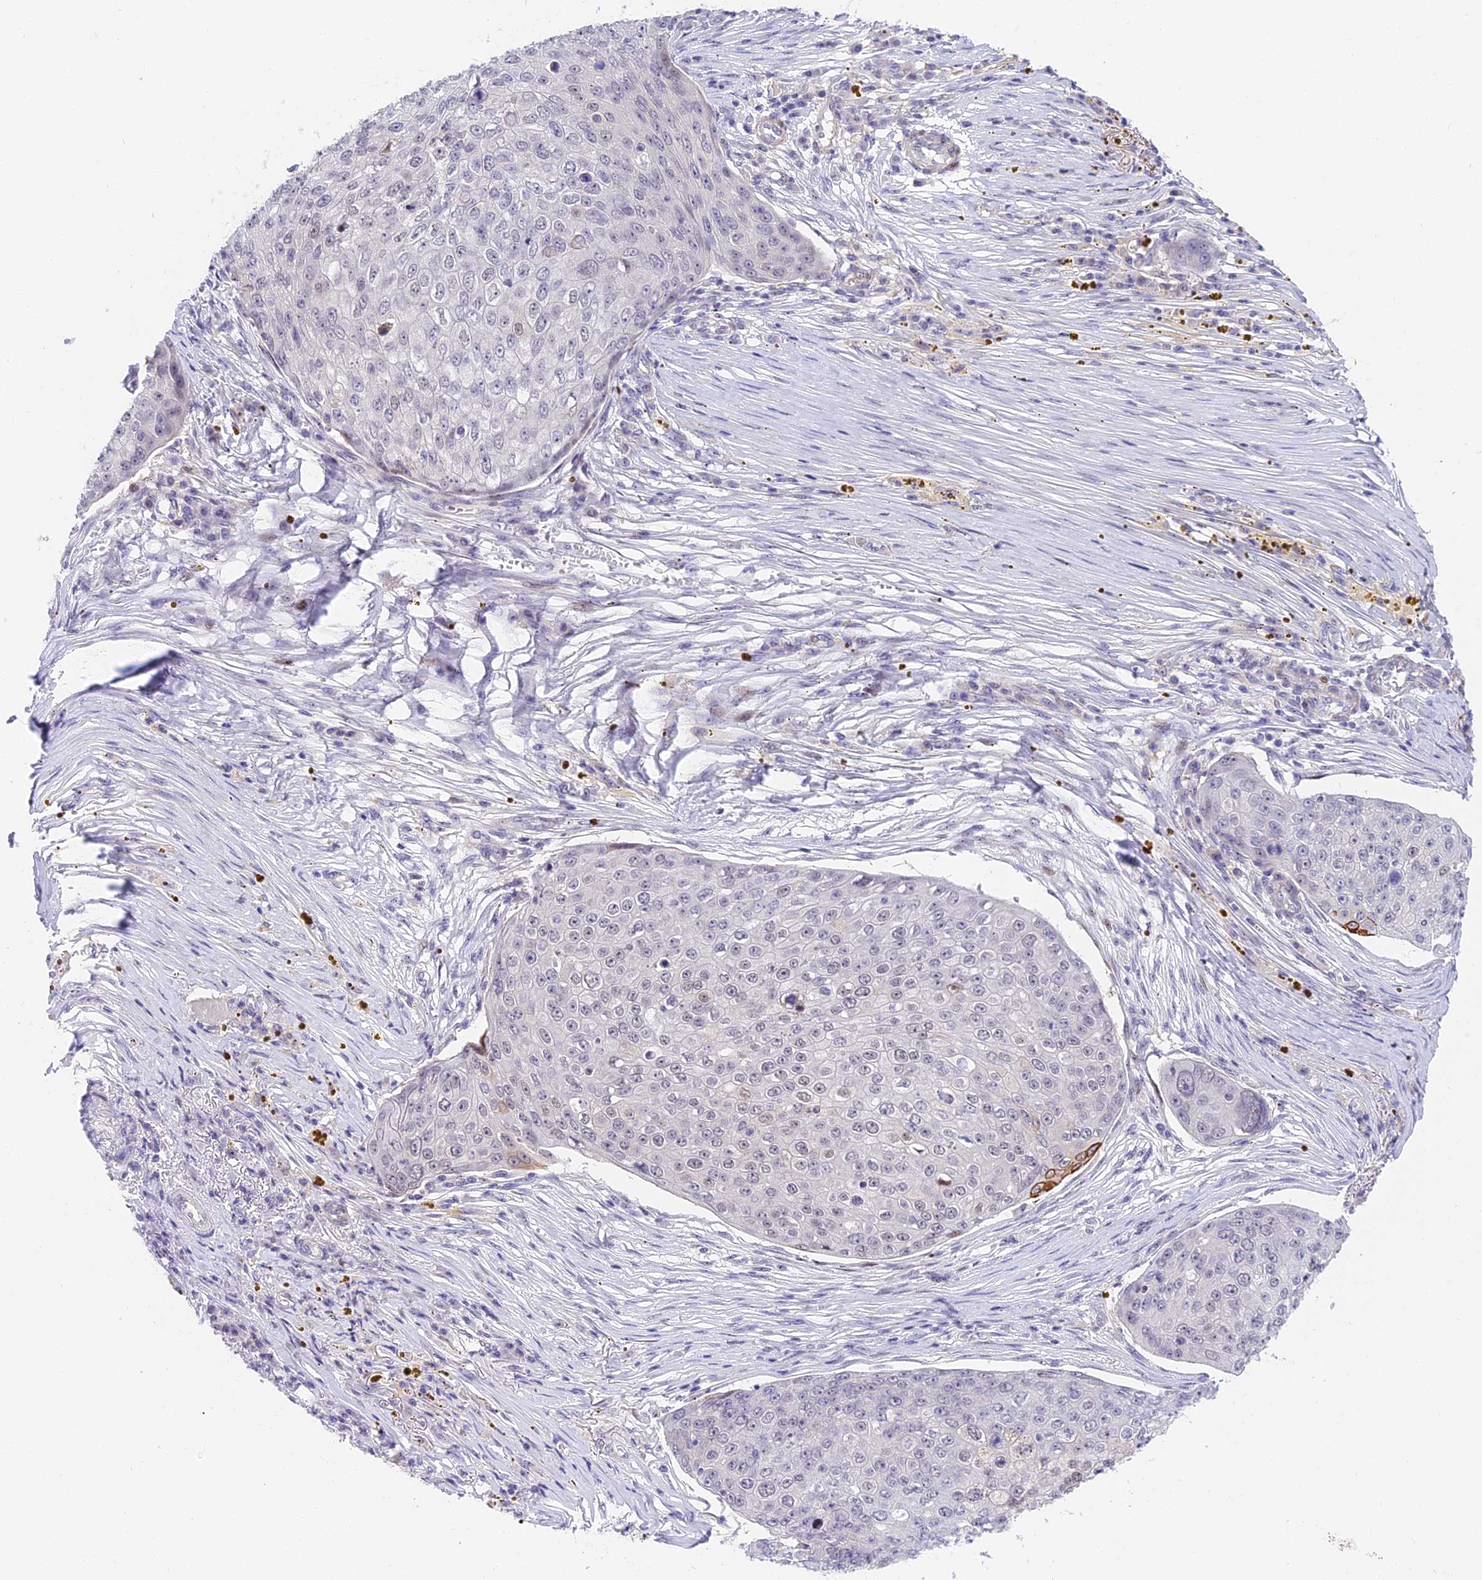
{"staining": {"intensity": "moderate", "quantity": "25%-75%", "location": "cytoplasmic/membranous"}, "tissue": "skin cancer", "cell_type": "Tumor cells", "image_type": "cancer", "snomed": [{"axis": "morphology", "description": "Squamous cell carcinoma, NOS"}, {"axis": "topography", "description": "Skin"}], "caption": "Brown immunohistochemical staining in human squamous cell carcinoma (skin) displays moderate cytoplasmic/membranous positivity in about 25%-75% of tumor cells.", "gene": "MIDN", "patient": {"sex": "male", "age": 71}}